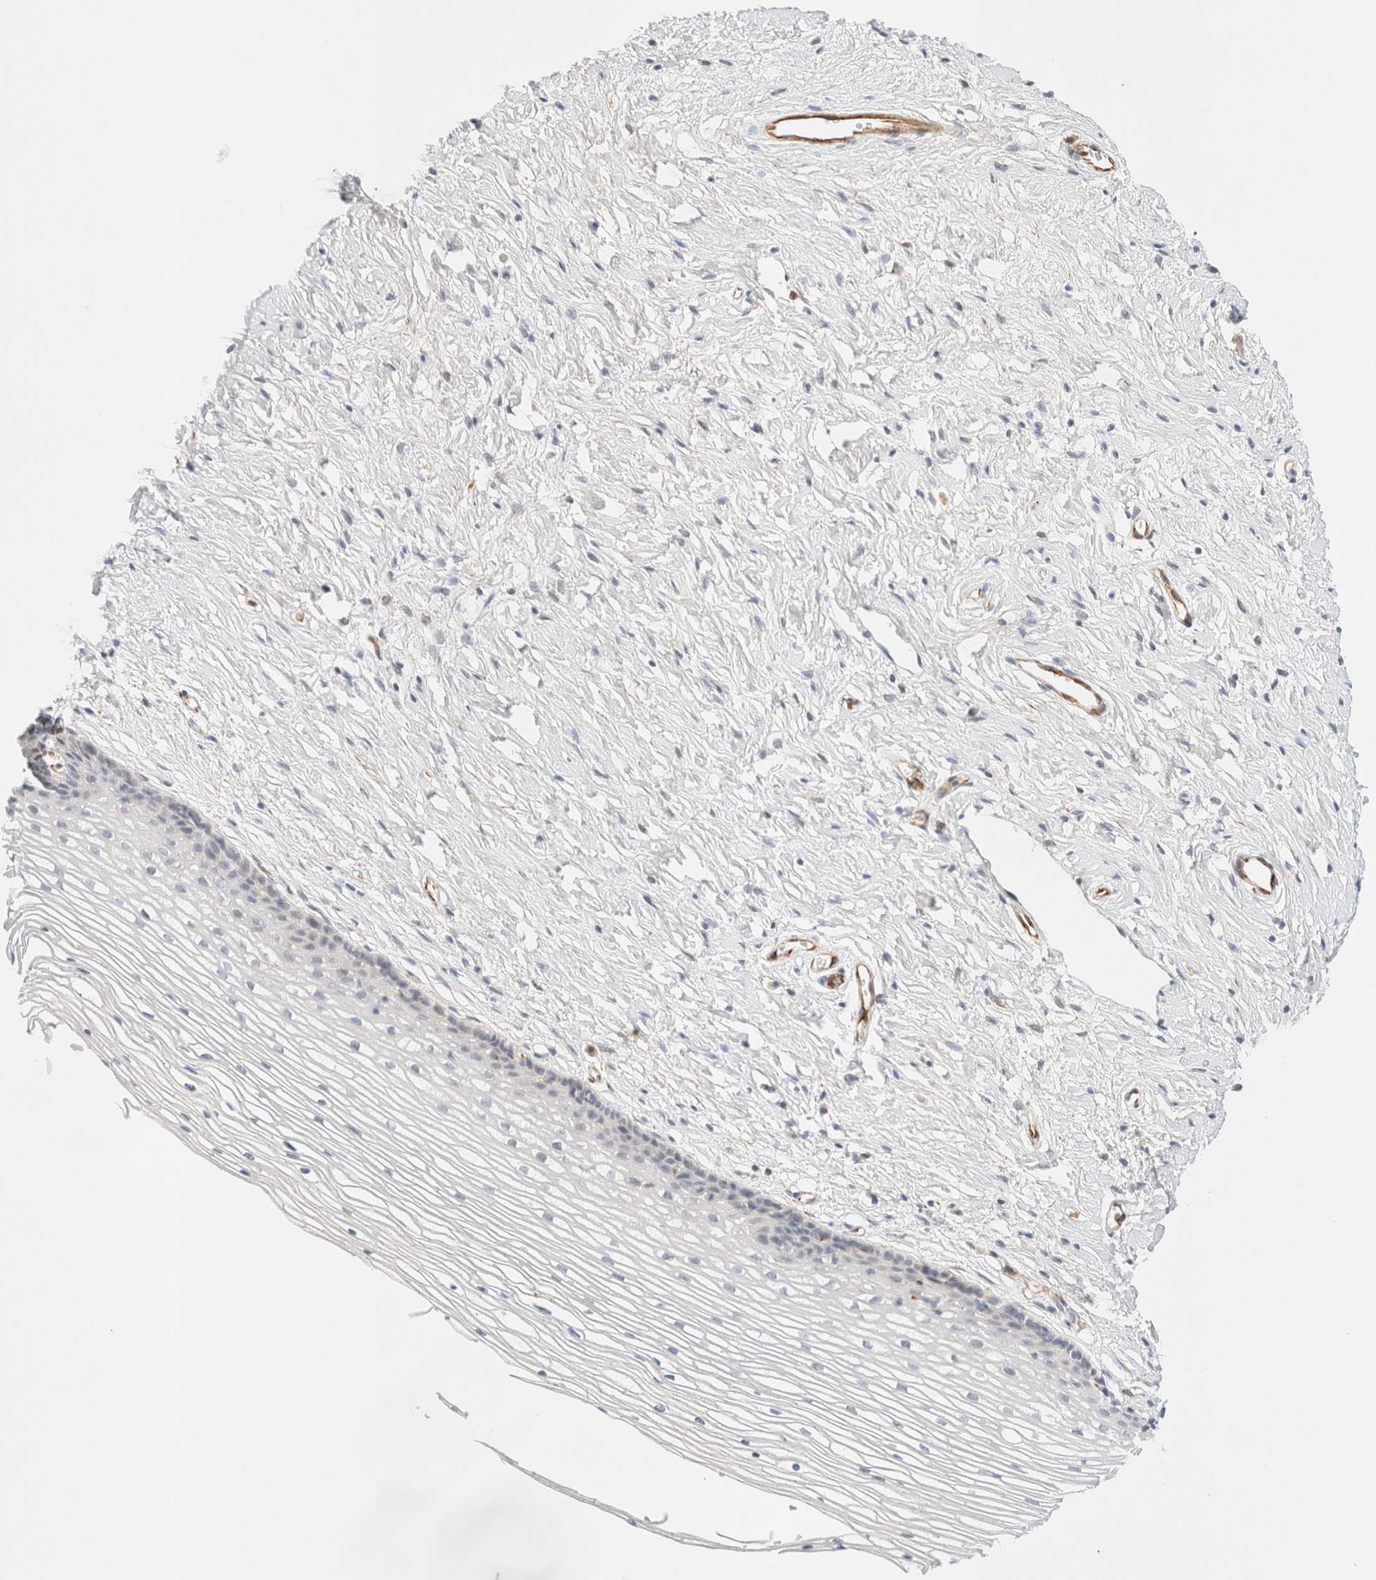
{"staining": {"intensity": "negative", "quantity": "none", "location": "none"}, "tissue": "cervix", "cell_type": "Glandular cells", "image_type": "normal", "snomed": [{"axis": "morphology", "description": "Normal tissue, NOS"}, {"axis": "topography", "description": "Cervix"}], "caption": "IHC photomicrograph of unremarkable human cervix stained for a protein (brown), which displays no expression in glandular cells.", "gene": "SLC25A48", "patient": {"sex": "female", "age": 77}}